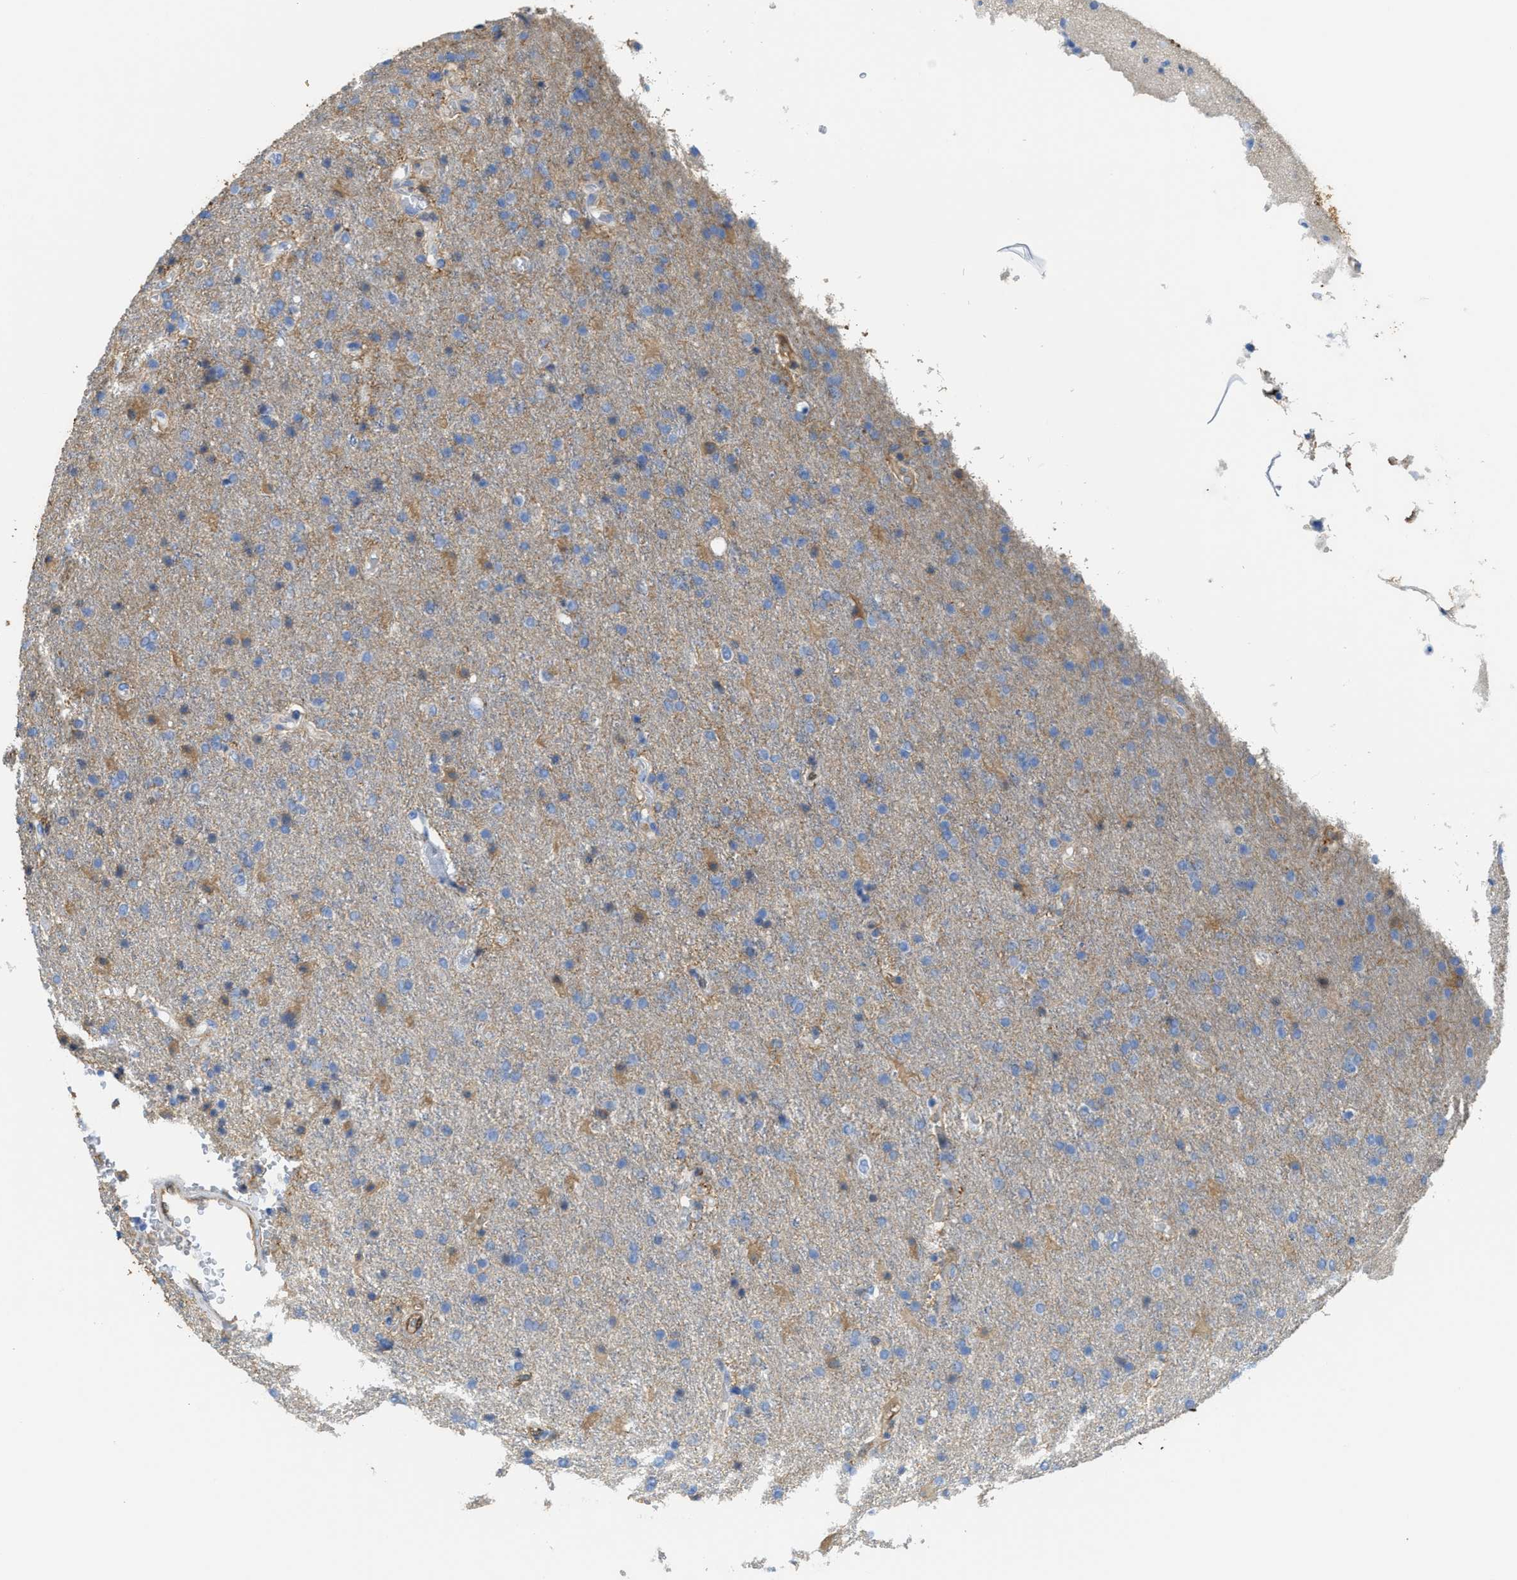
{"staining": {"intensity": "moderate", "quantity": "<25%", "location": "cytoplasmic/membranous"}, "tissue": "glioma", "cell_type": "Tumor cells", "image_type": "cancer", "snomed": [{"axis": "morphology", "description": "Glioma, malignant, High grade"}, {"axis": "topography", "description": "Brain"}], "caption": "This is an image of IHC staining of malignant high-grade glioma, which shows moderate staining in the cytoplasmic/membranous of tumor cells.", "gene": "ASS1", "patient": {"sex": "male", "age": 72}}